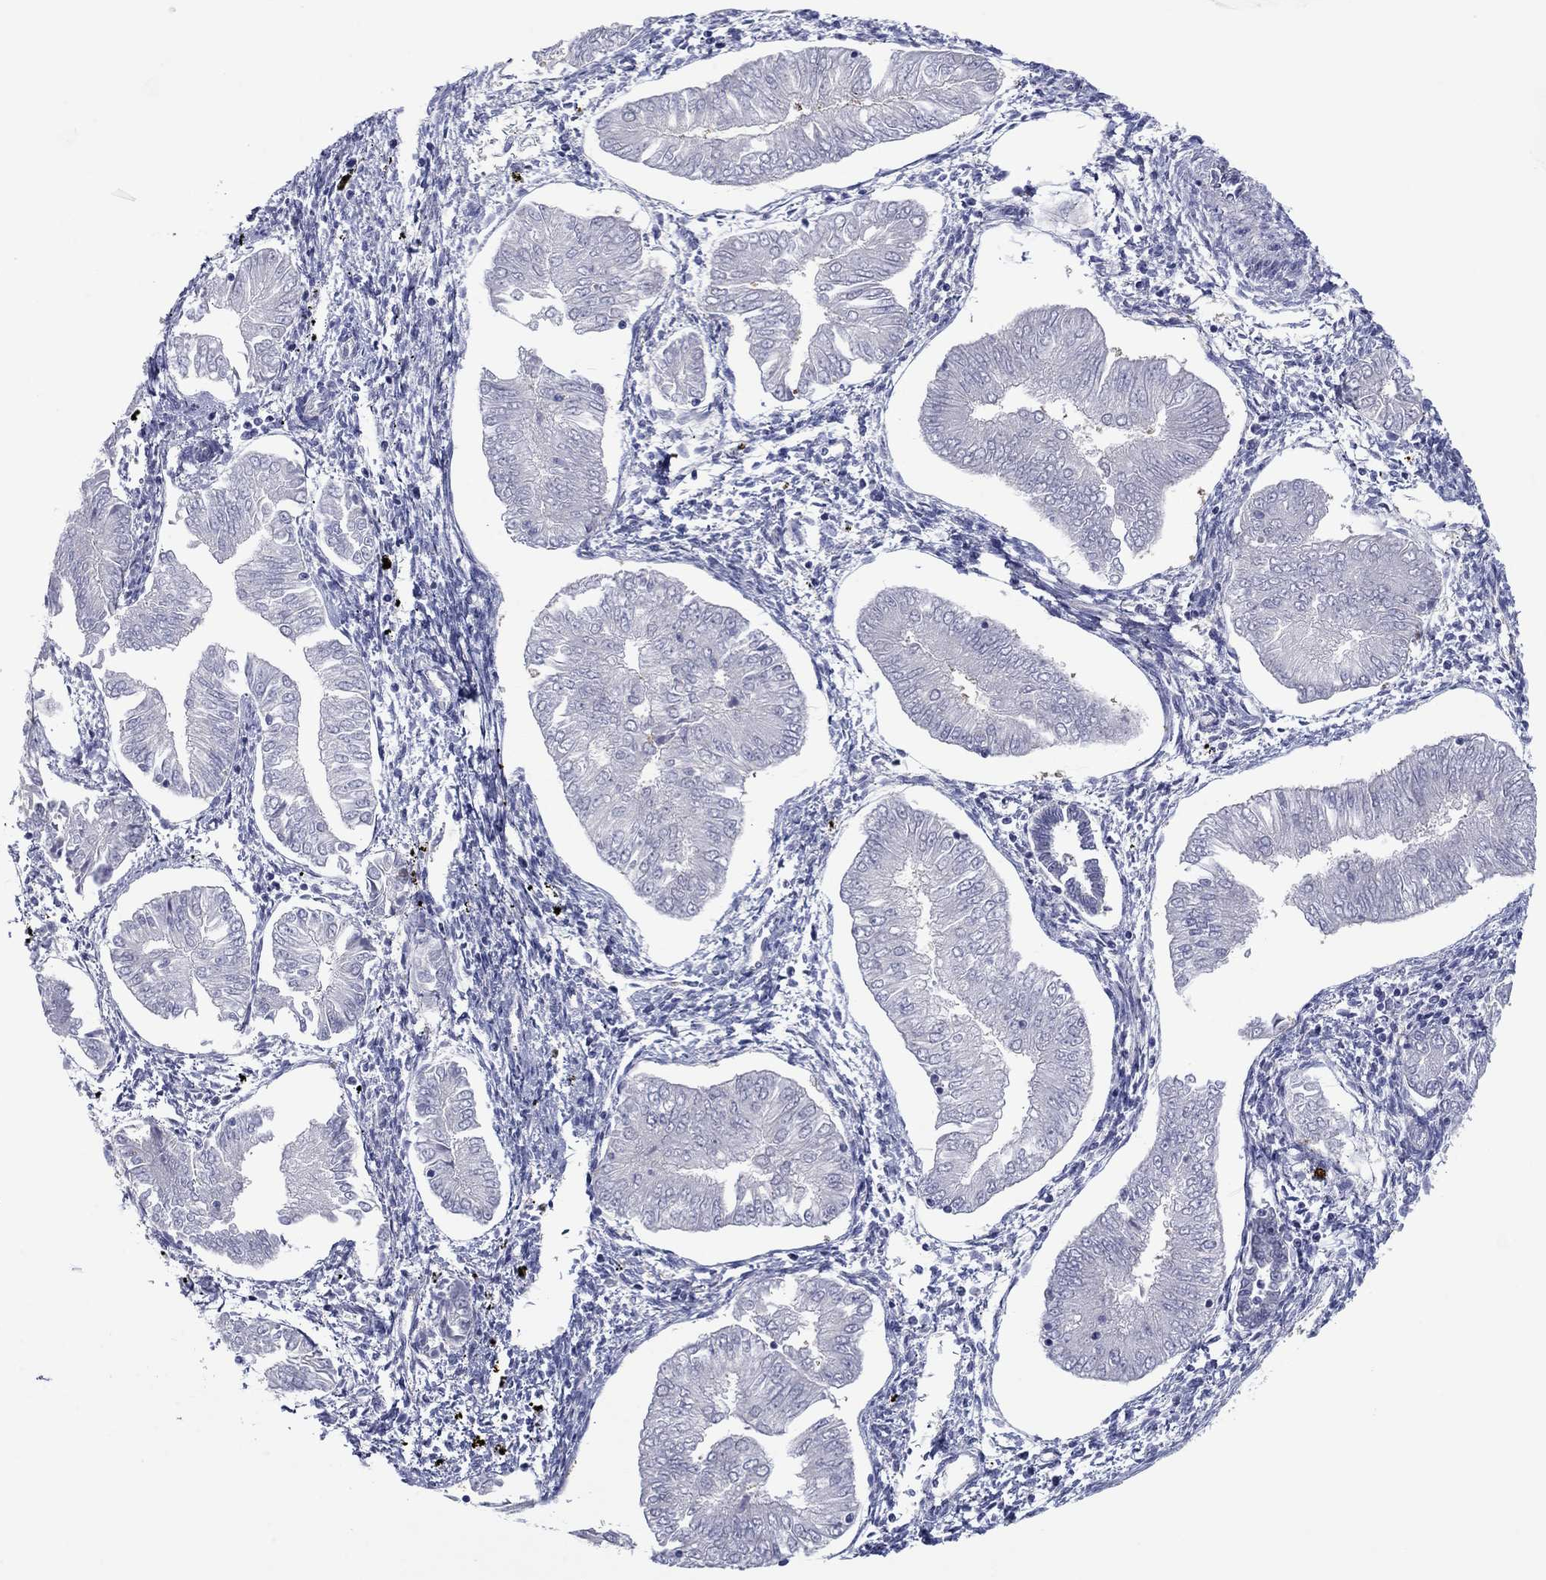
{"staining": {"intensity": "negative", "quantity": "none", "location": "none"}, "tissue": "endometrial cancer", "cell_type": "Tumor cells", "image_type": "cancer", "snomed": [{"axis": "morphology", "description": "Adenocarcinoma, NOS"}, {"axis": "topography", "description": "Endometrium"}], "caption": "Histopathology image shows no significant protein expression in tumor cells of adenocarcinoma (endometrial).", "gene": "GRHPR", "patient": {"sex": "female", "age": 53}}